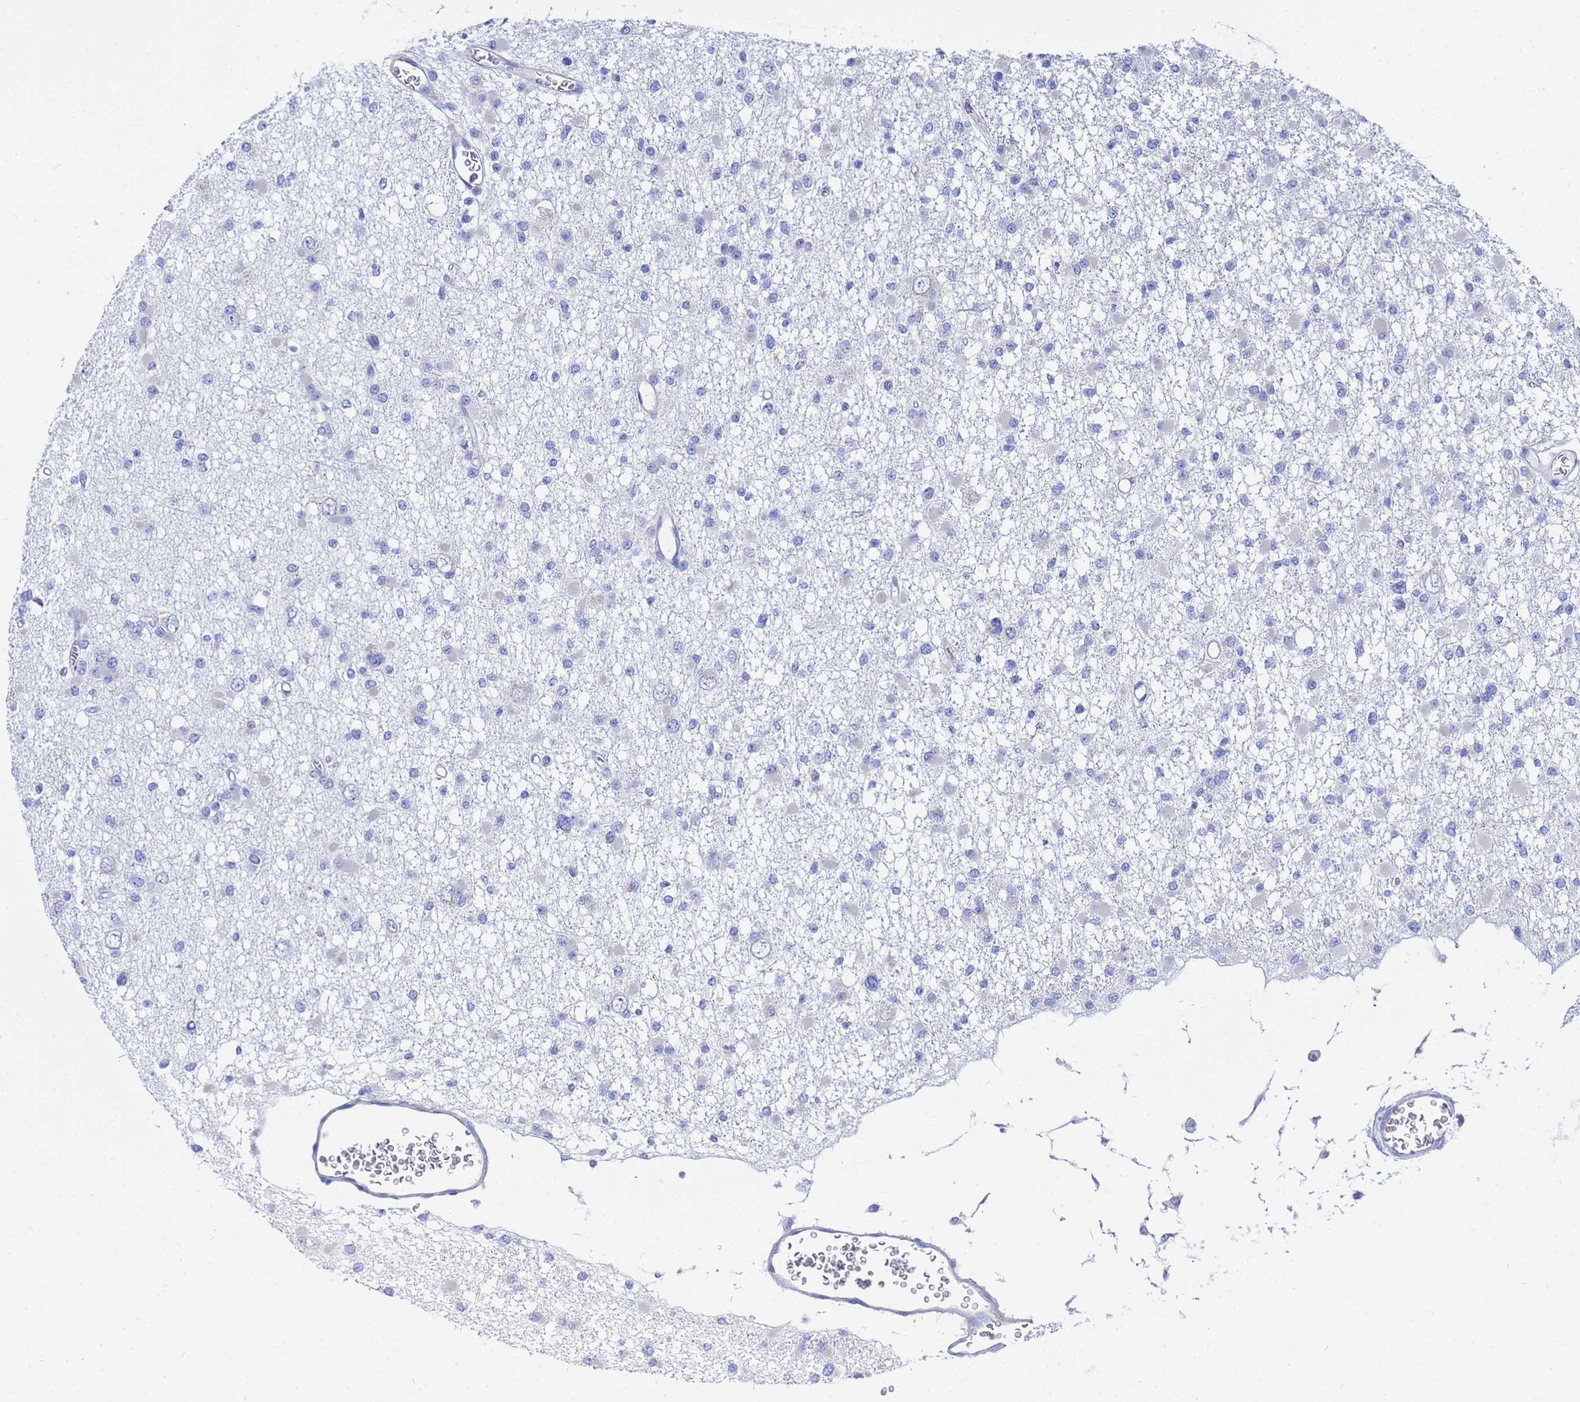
{"staining": {"intensity": "negative", "quantity": "none", "location": "none"}, "tissue": "glioma", "cell_type": "Tumor cells", "image_type": "cancer", "snomed": [{"axis": "morphology", "description": "Glioma, malignant, Low grade"}, {"axis": "topography", "description": "Brain"}], "caption": "Tumor cells are negative for protein expression in human glioma. (Immunohistochemistry (ihc), brightfield microscopy, high magnification).", "gene": "TM4SF4", "patient": {"sex": "female", "age": 22}}